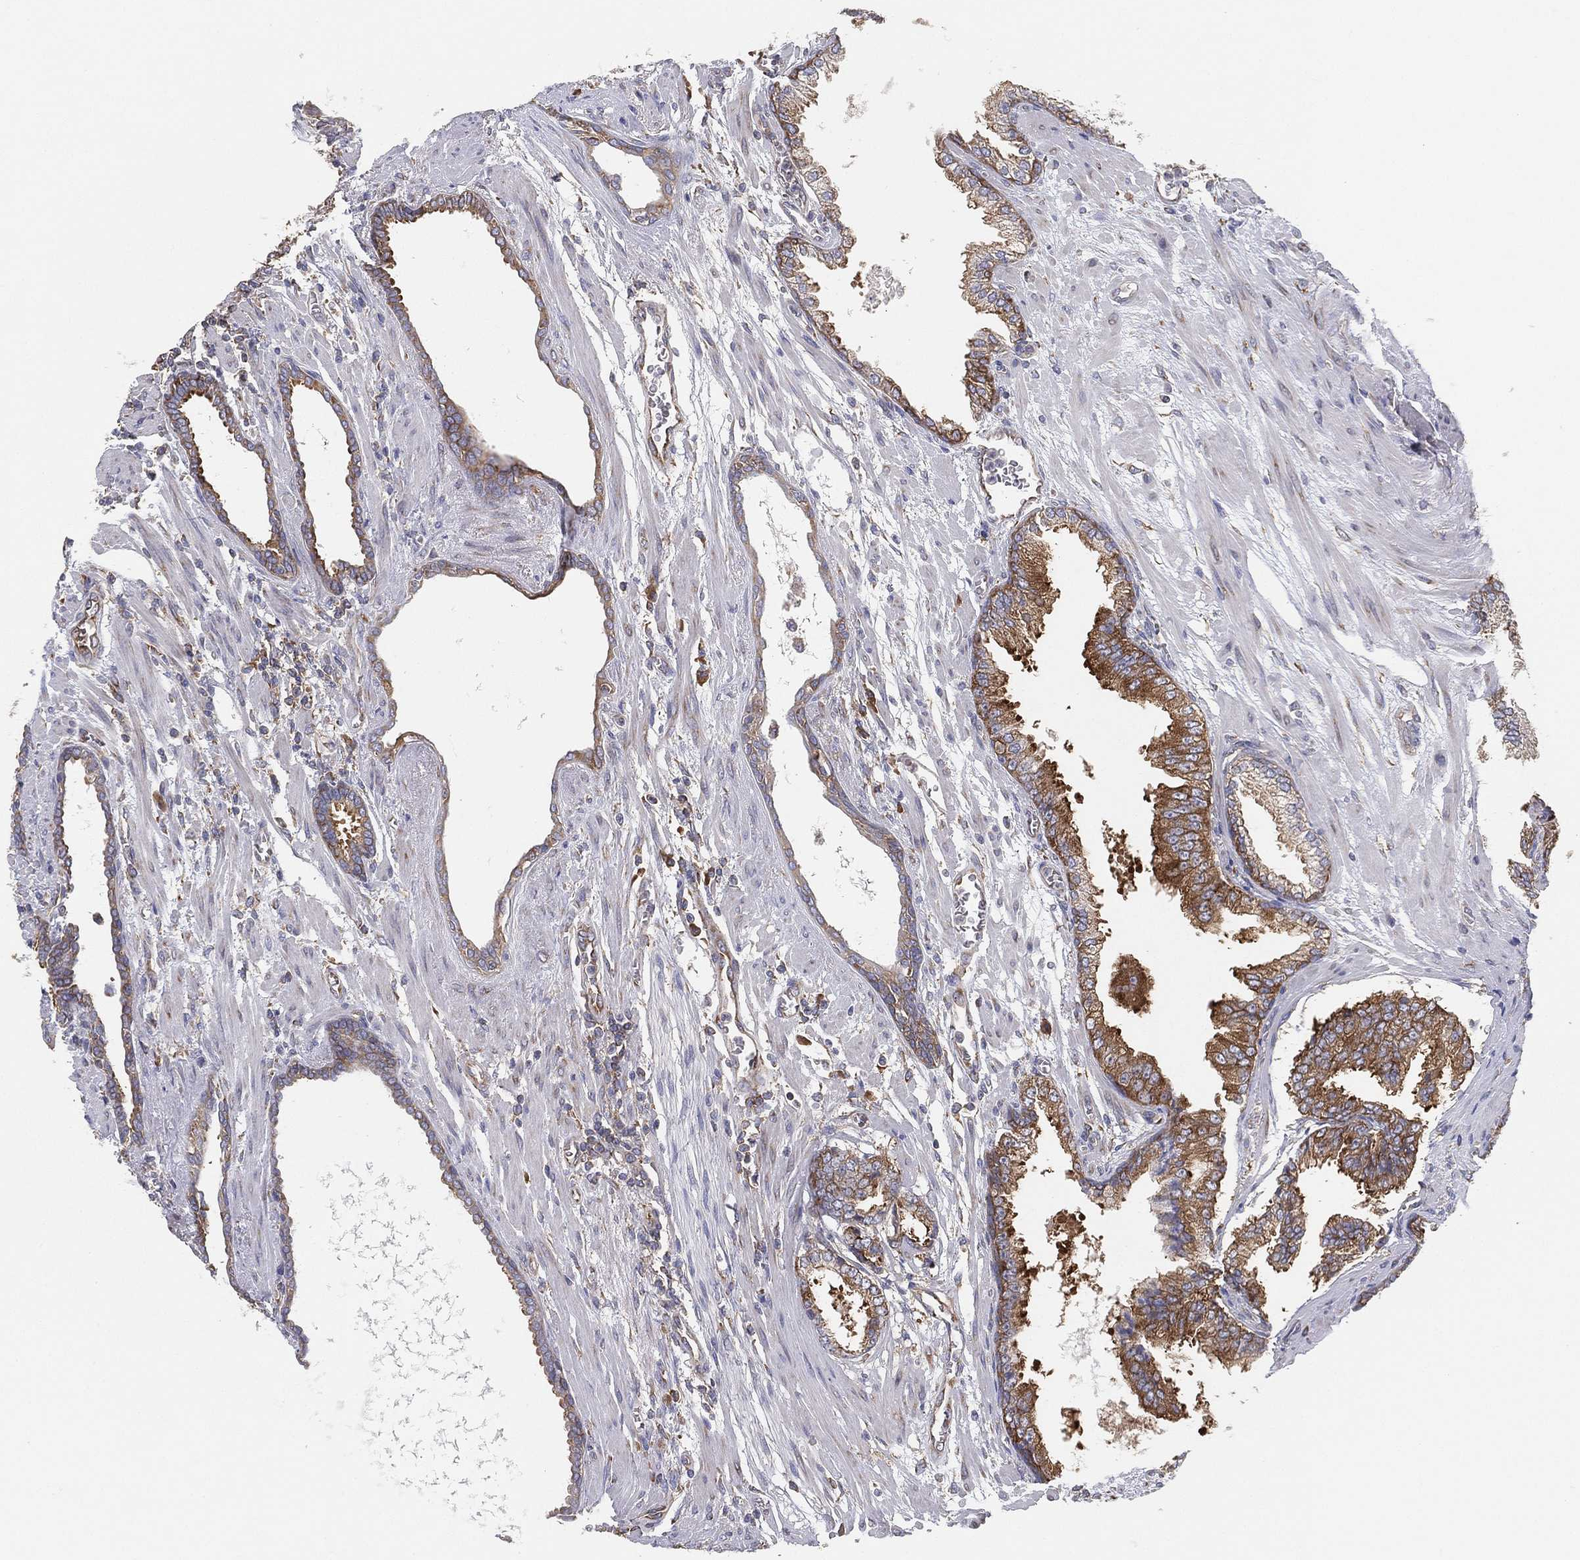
{"staining": {"intensity": "strong", "quantity": "25%-75%", "location": "cytoplasmic/membranous"}, "tissue": "prostate cancer", "cell_type": "Tumor cells", "image_type": "cancer", "snomed": [{"axis": "morphology", "description": "Adenocarcinoma, Low grade"}, {"axis": "topography", "description": "Prostate"}], "caption": "Immunohistochemistry staining of adenocarcinoma (low-grade) (prostate), which displays high levels of strong cytoplasmic/membranous positivity in about 25%-75% of tumor cells indicating strong cytoplasmic/membranous protein expression. The staining was performed using DAB (3,3'-diaminobenzidine) (brown) for protein detection and nuclei were counterstained in hematoxylin (blue).", "gene": "FARSA", "patient": {"sex": "male", "age": 69}}